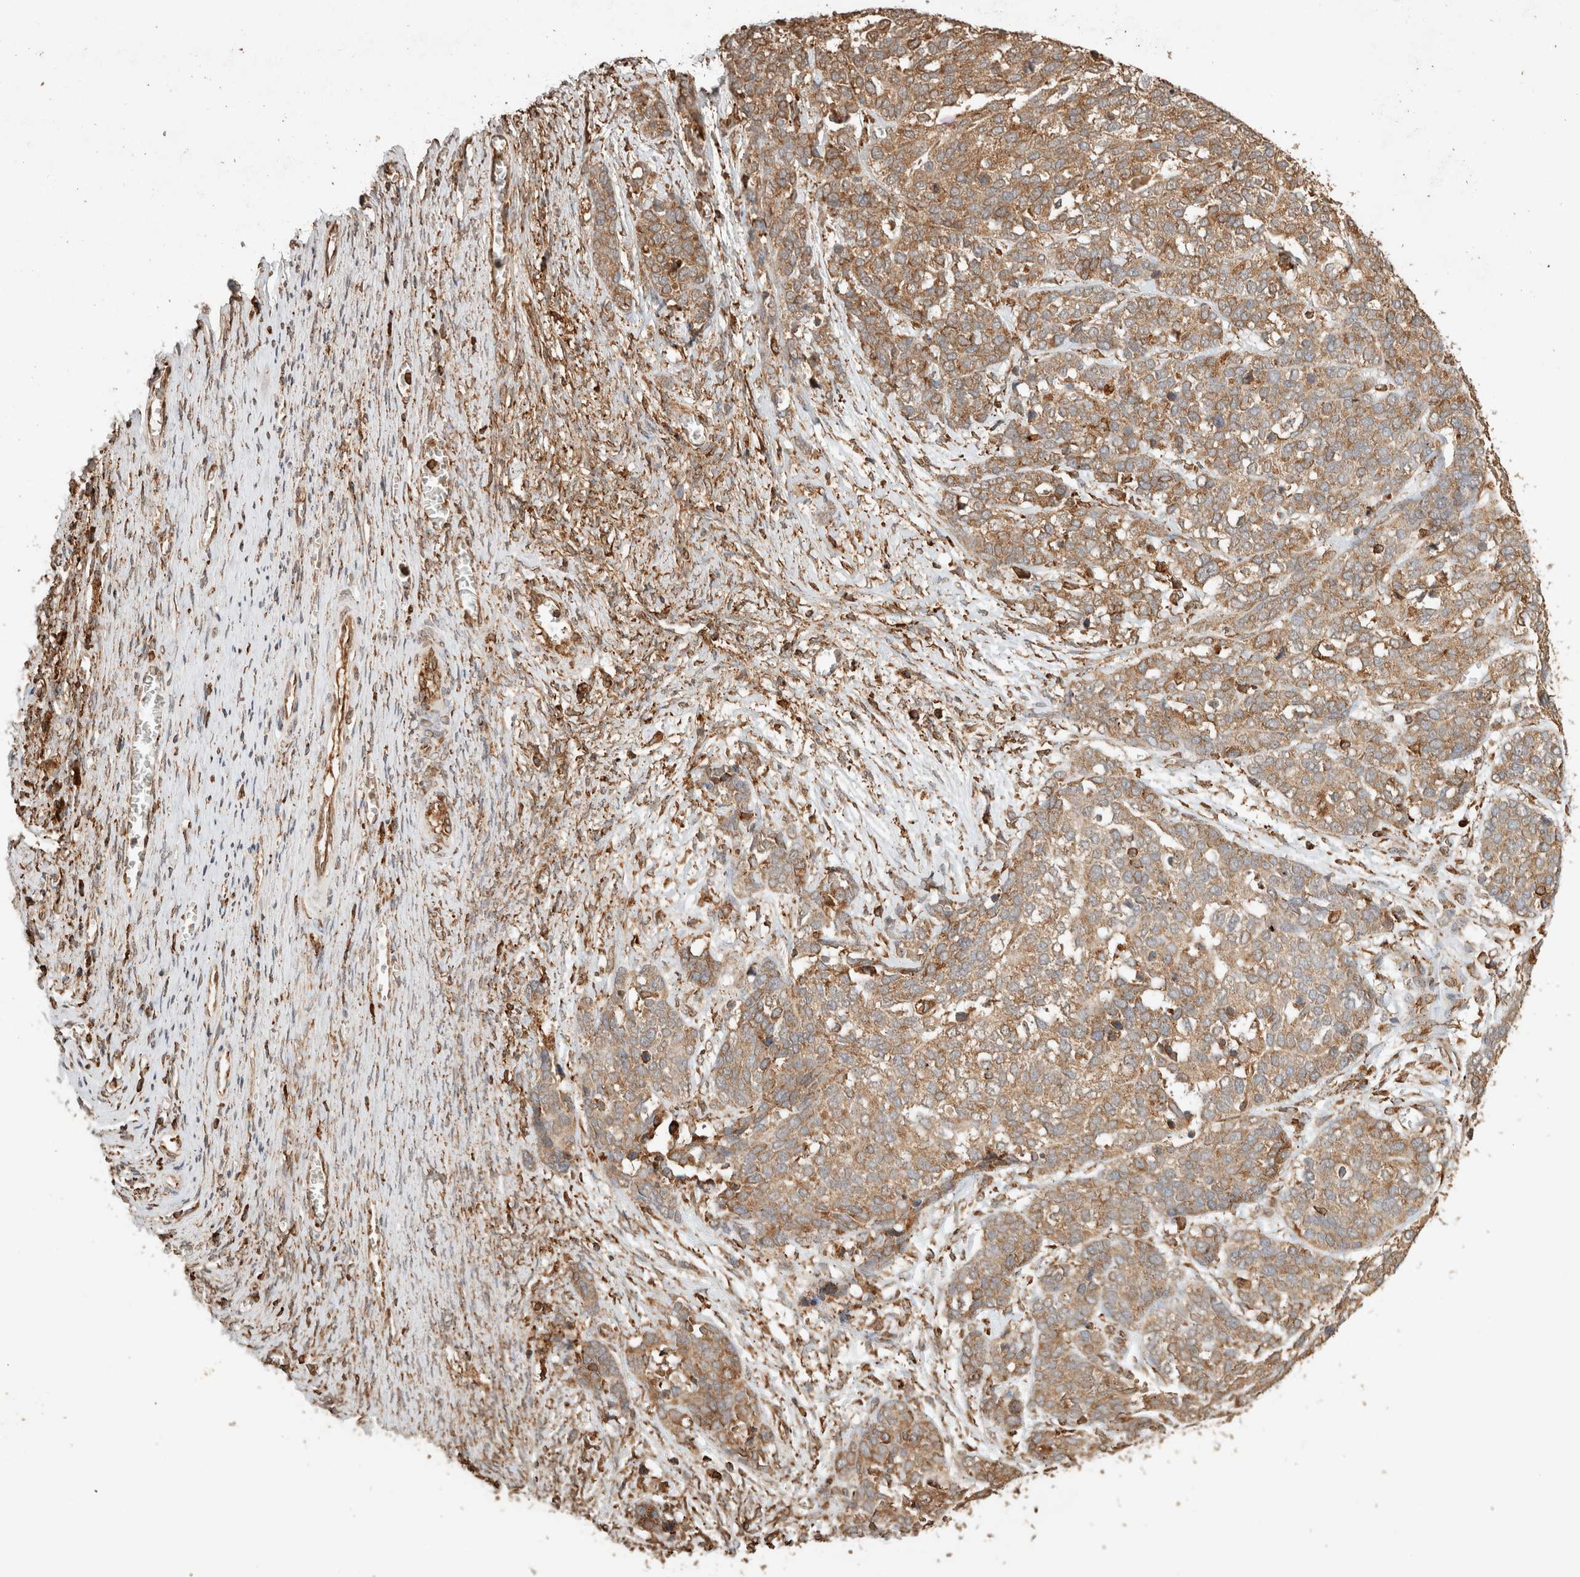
{"staining": {"intensity": "weak", "quantity": ">75%", "location": "cytoplasmic/membranous"}, "tissue": "ovarian cancer", "cell_type": "Tumor cells", "image_type": "cancer", "snomed": [{"axis": "morphology", "description": "Cystadenocarcinoma, serous, NOS"}, {"axis": "topography", "description": "Ovary"}], "caption": "Human serous cystadenocarcinoma (ovarian) stained for a protein (brown) shows weak cytoplasmic/membranous positive staining in about >75% of tumor cells.", "gene": "ERAP1", "patient": {"sex": "female", "age": 44}}